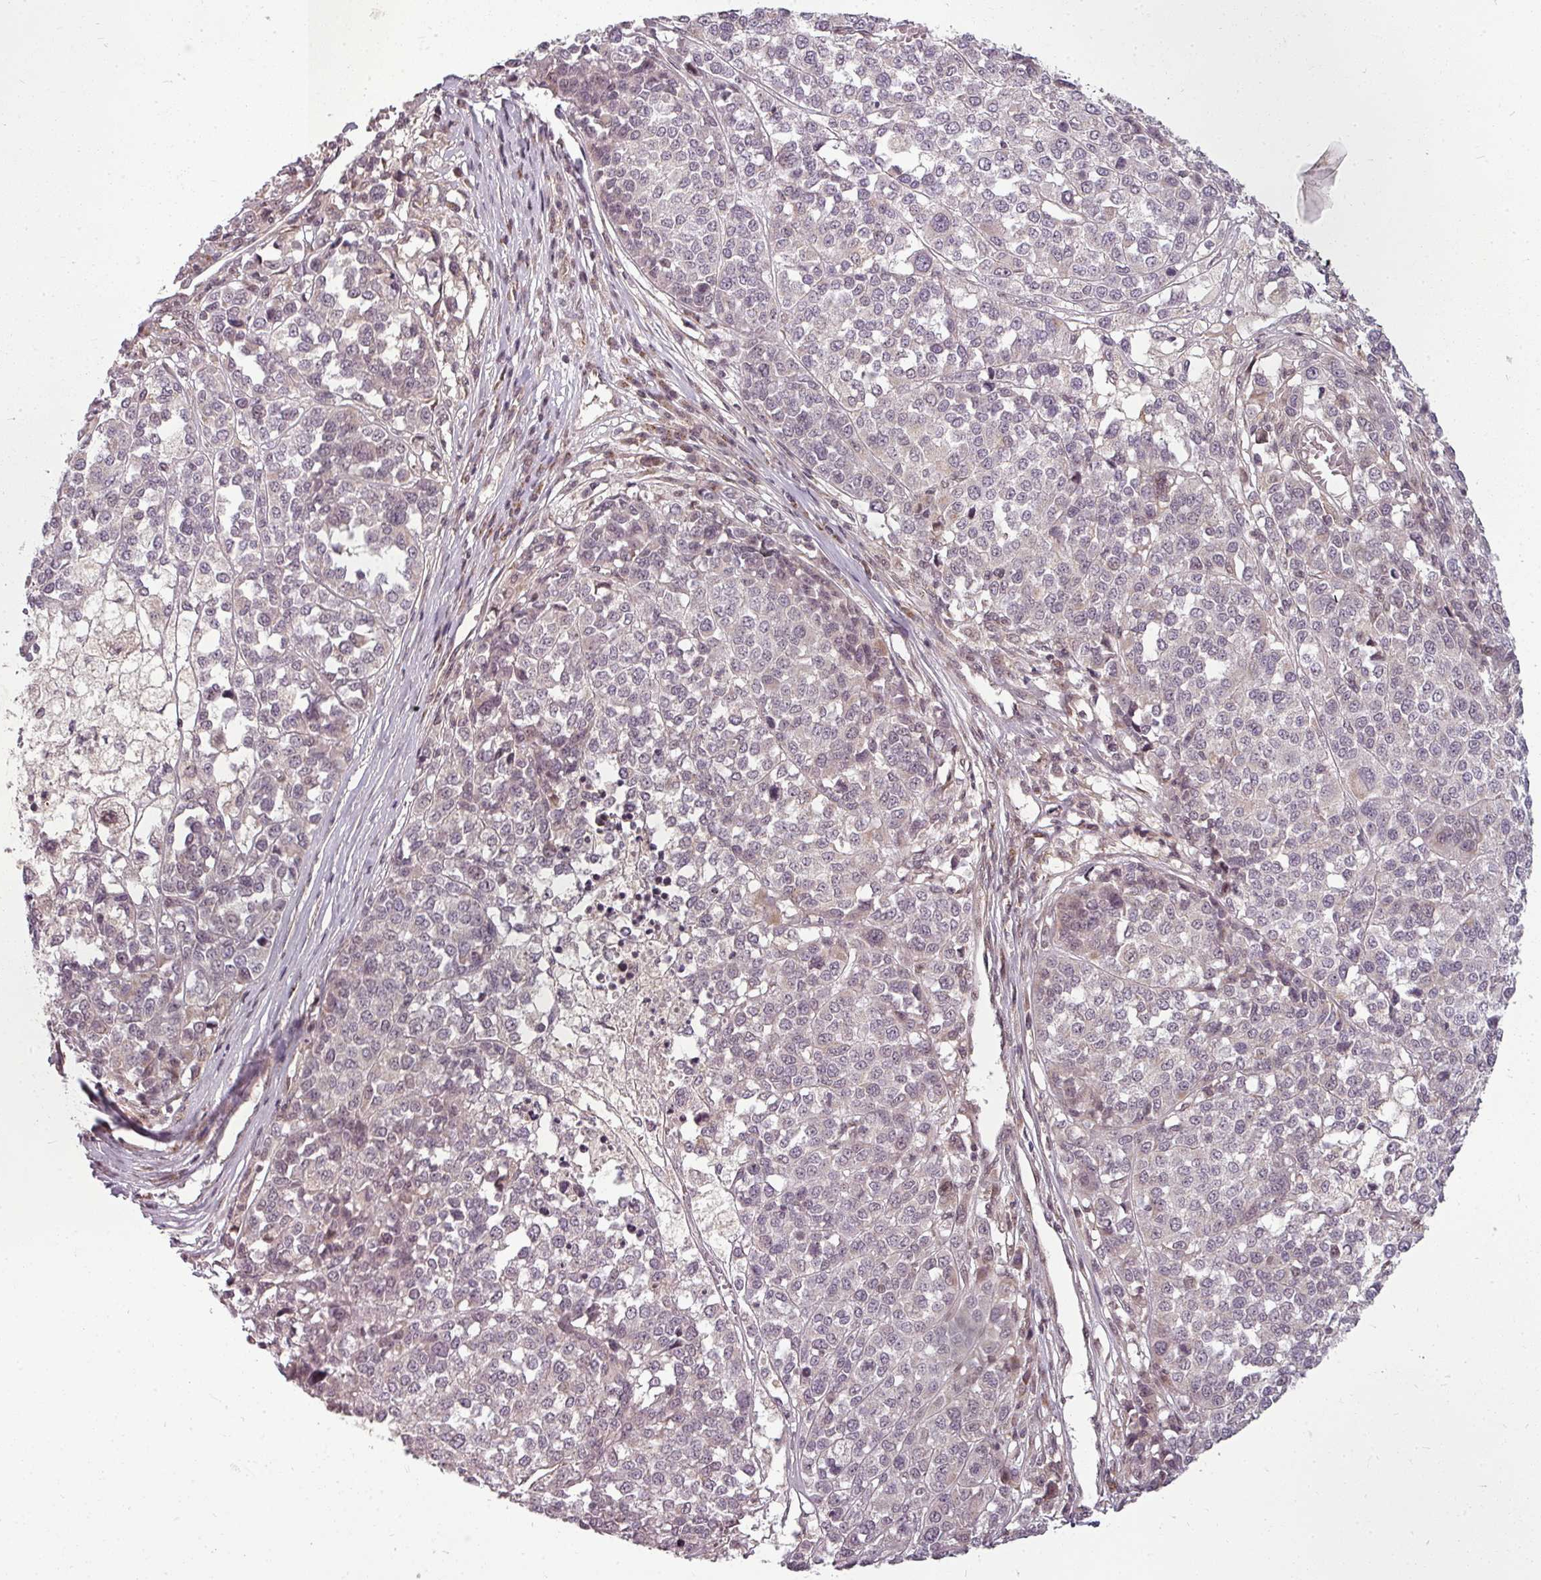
{"staining": {"intensity": "negative", "quantity": "none", "location": "none"}, "tissue": "melanoma", "cell_type": "Tumor cells", "image_type": "cancer", "snomed": [{"axis": "morphology", "description": "Malignant melanoma, Metastatic site"}, {"axis": "topography", "description": "Lymph node"}], "caption": "This image is of melanoma stained with immunohistochemistry (IHC) to label a protein in brown with the nuclei are counter-stained blue. There is no positivity in tumor cells.", "gene": "CLIC1", "patient": {"sex": "male", "age": 44}}